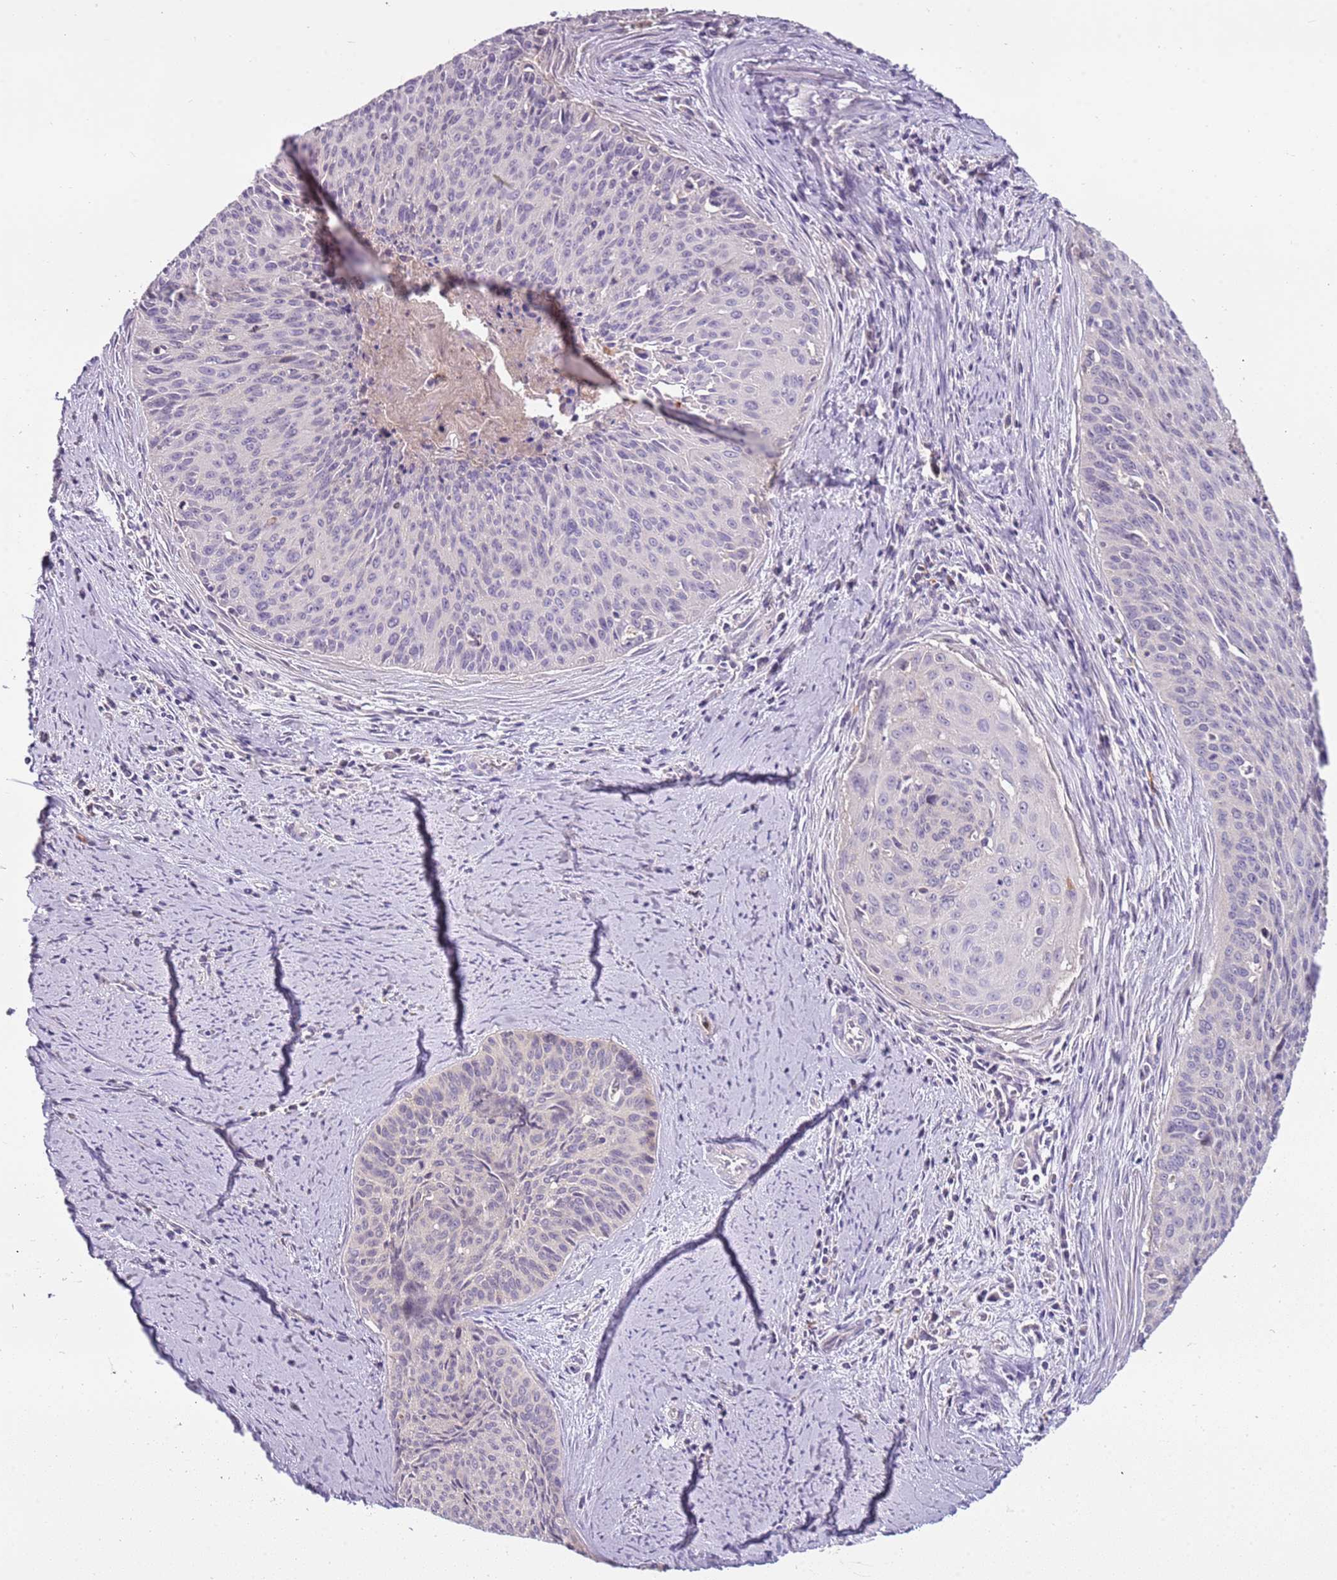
{"staining": {"intensity": "negative", "quantity": "none", "location": "none"}, "tissue": "cervical cancer", "cell_type": "Tumor cells", "image_type": "cancer", "snomed": [{"axis": "morphology", "description": "Squamous cell carcinoma, NOS"}, {"axis": "topography", "description": "Cervix"}], "caption": "This image is of squamous cell carcinoma (cervical) stained with IHC to label a protein in brown with the nuclei are counter-stained blue. There is no expression in tumor cells.", "gene": "ARHGAP5", "patient": {"sex": "female", "age": 55}}